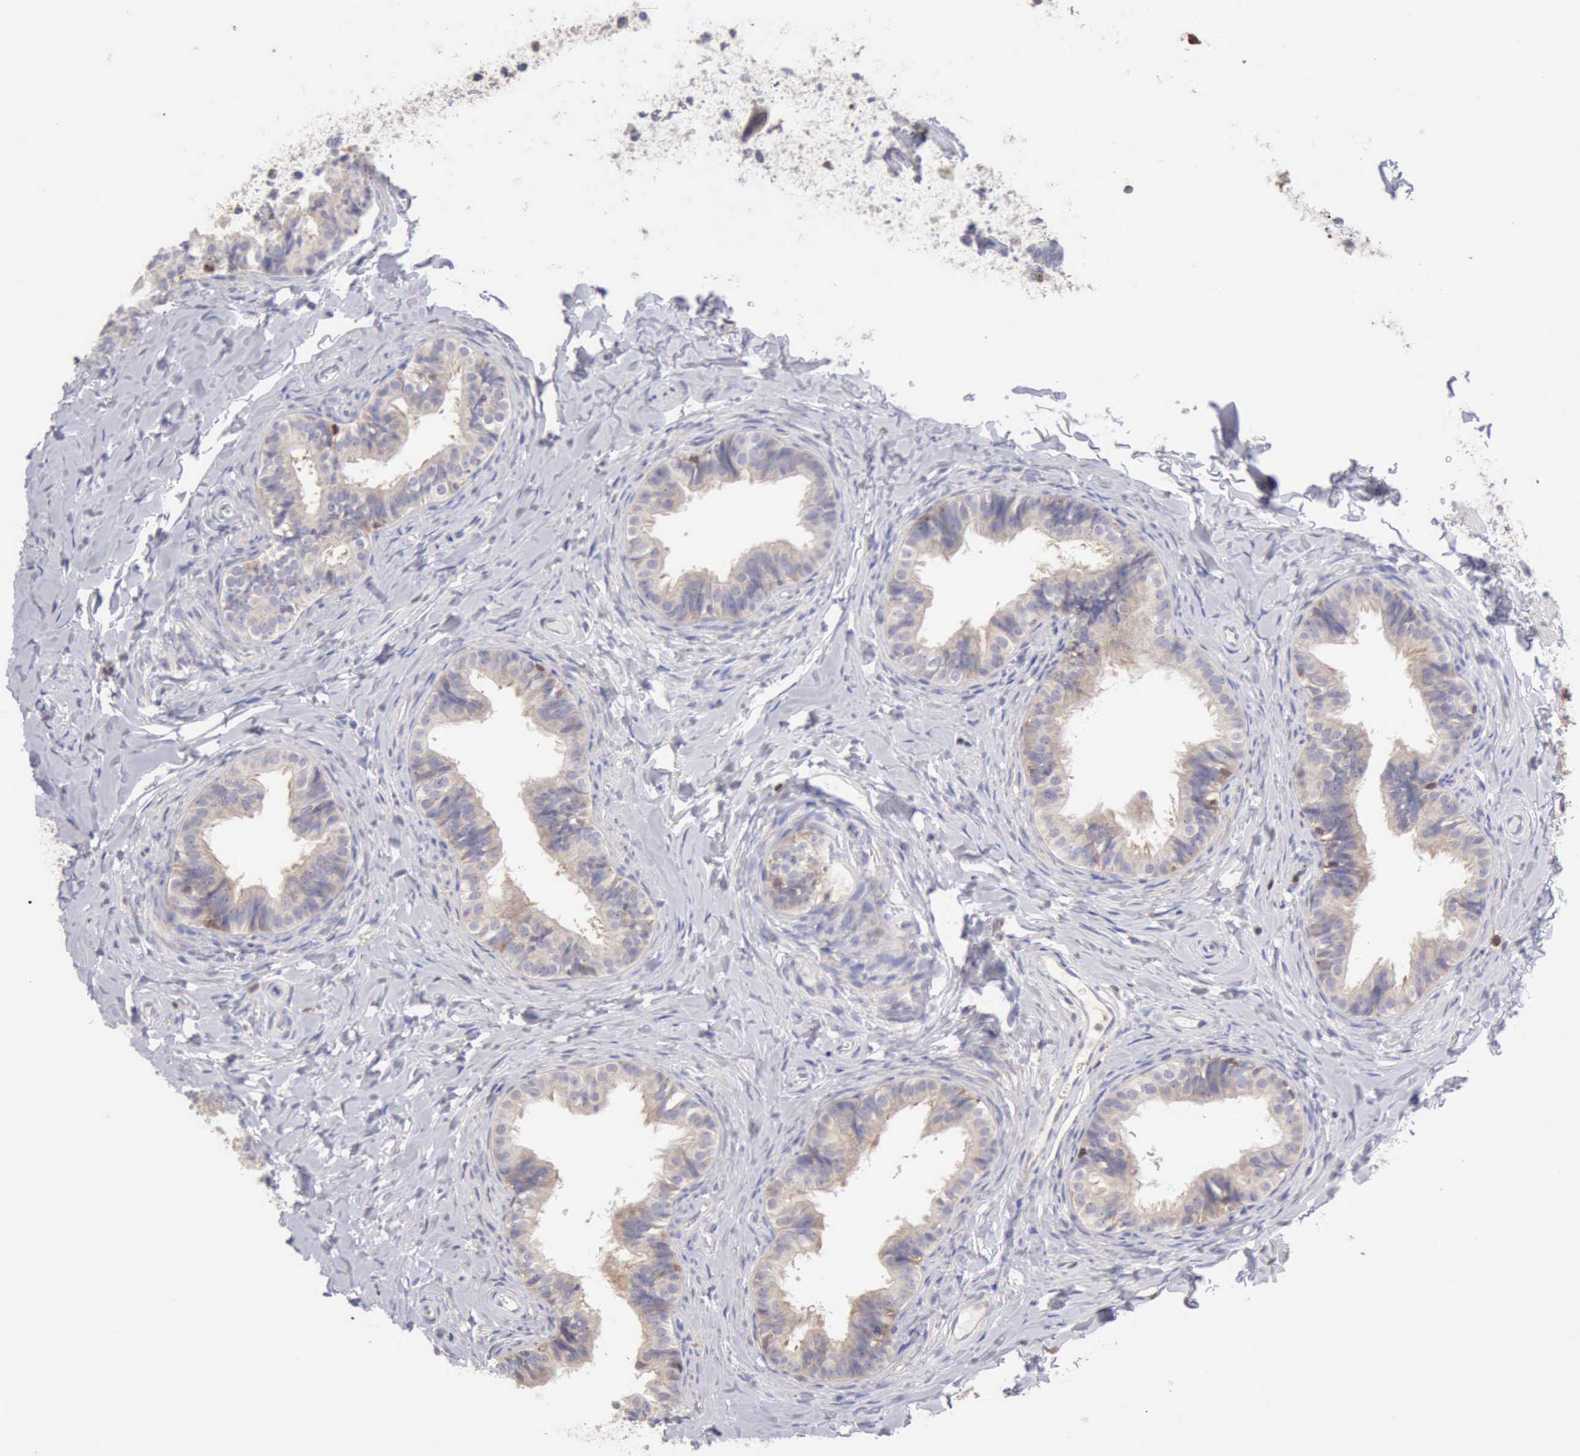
{"staining": {"intensity": "weak", "quantity": ">75%", "location": "cytoplasmic/membranous"}, "tissue": "epididymis", "cell_type": "Glandular cells", "image_type": "normal", "snomed": [{"axis": "morphology", "description": "Normal tissue, NOS"}, {"axis": "topography", "description": "Epididymis"}], "caption": "Immunohistochemistry (DAB) staining of unremarkable epididymis displays weak cytoplasmic/membranous protein staining in approximately >75% of glandular cells.", "gene": "SASH3", "patient": {"sex": "male", "age": 26}}